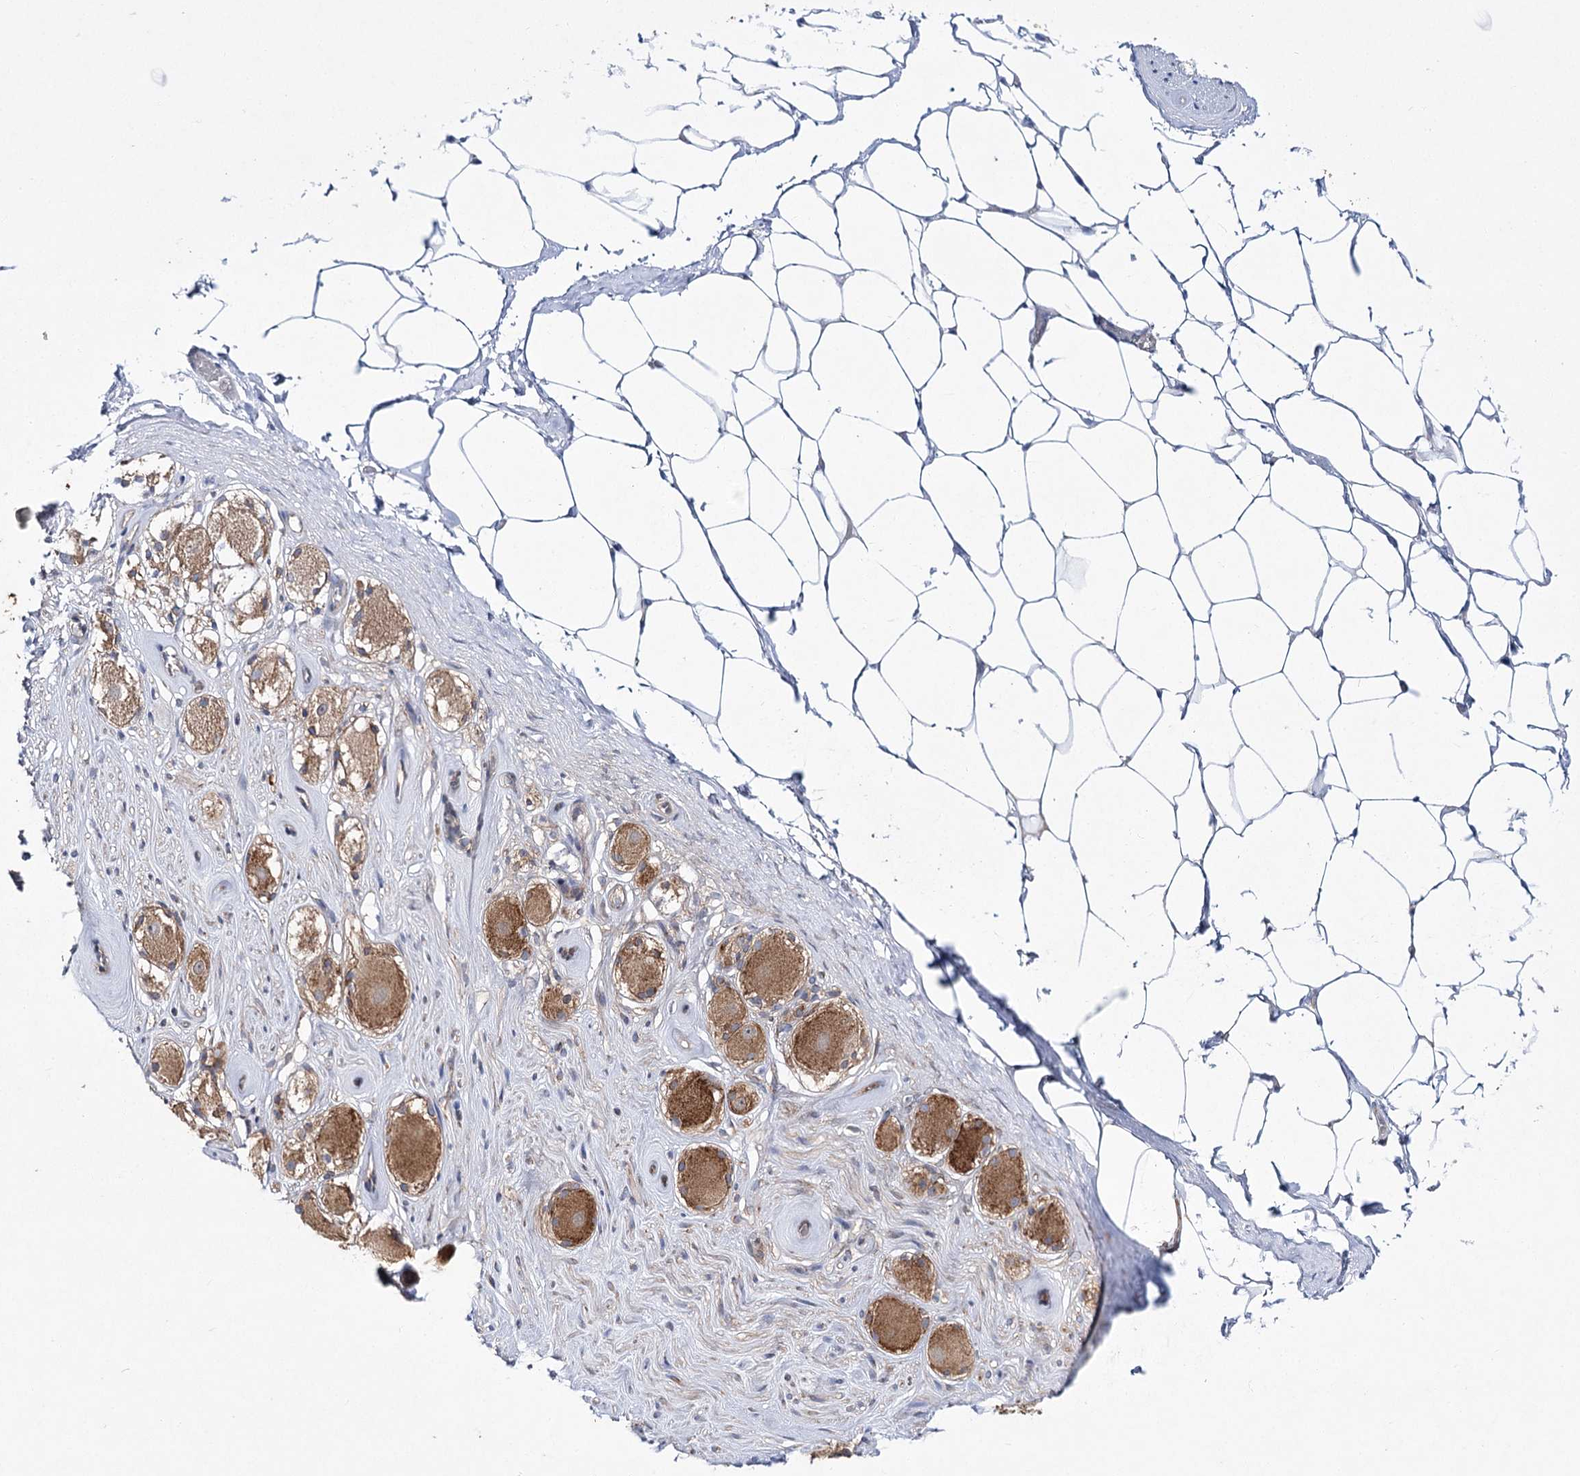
{"staining": {"intensity": "negative", "quantity": "none", "location": "none"}, "tissue": "adipose tissue", "cell_type": "Adipocytes", "image_type": "normal", "snomed": [{"axis": "morphology", "description": "Normal tissue, NOS"}, {"axis": "morphology", "description": "Adenocarcinoma, Low grade"}, {"axis": "topography", "description": "Prostate"}, {"axis": "topography", "description": "Peripheral nerve tissue"}], "caption": "DAB immunohistochemical staining of unremarkable adipose tissue reveals no significant staining in adipocytes.", "gene": "VWA2", "patient": {"sex": "male", "age": 63}}